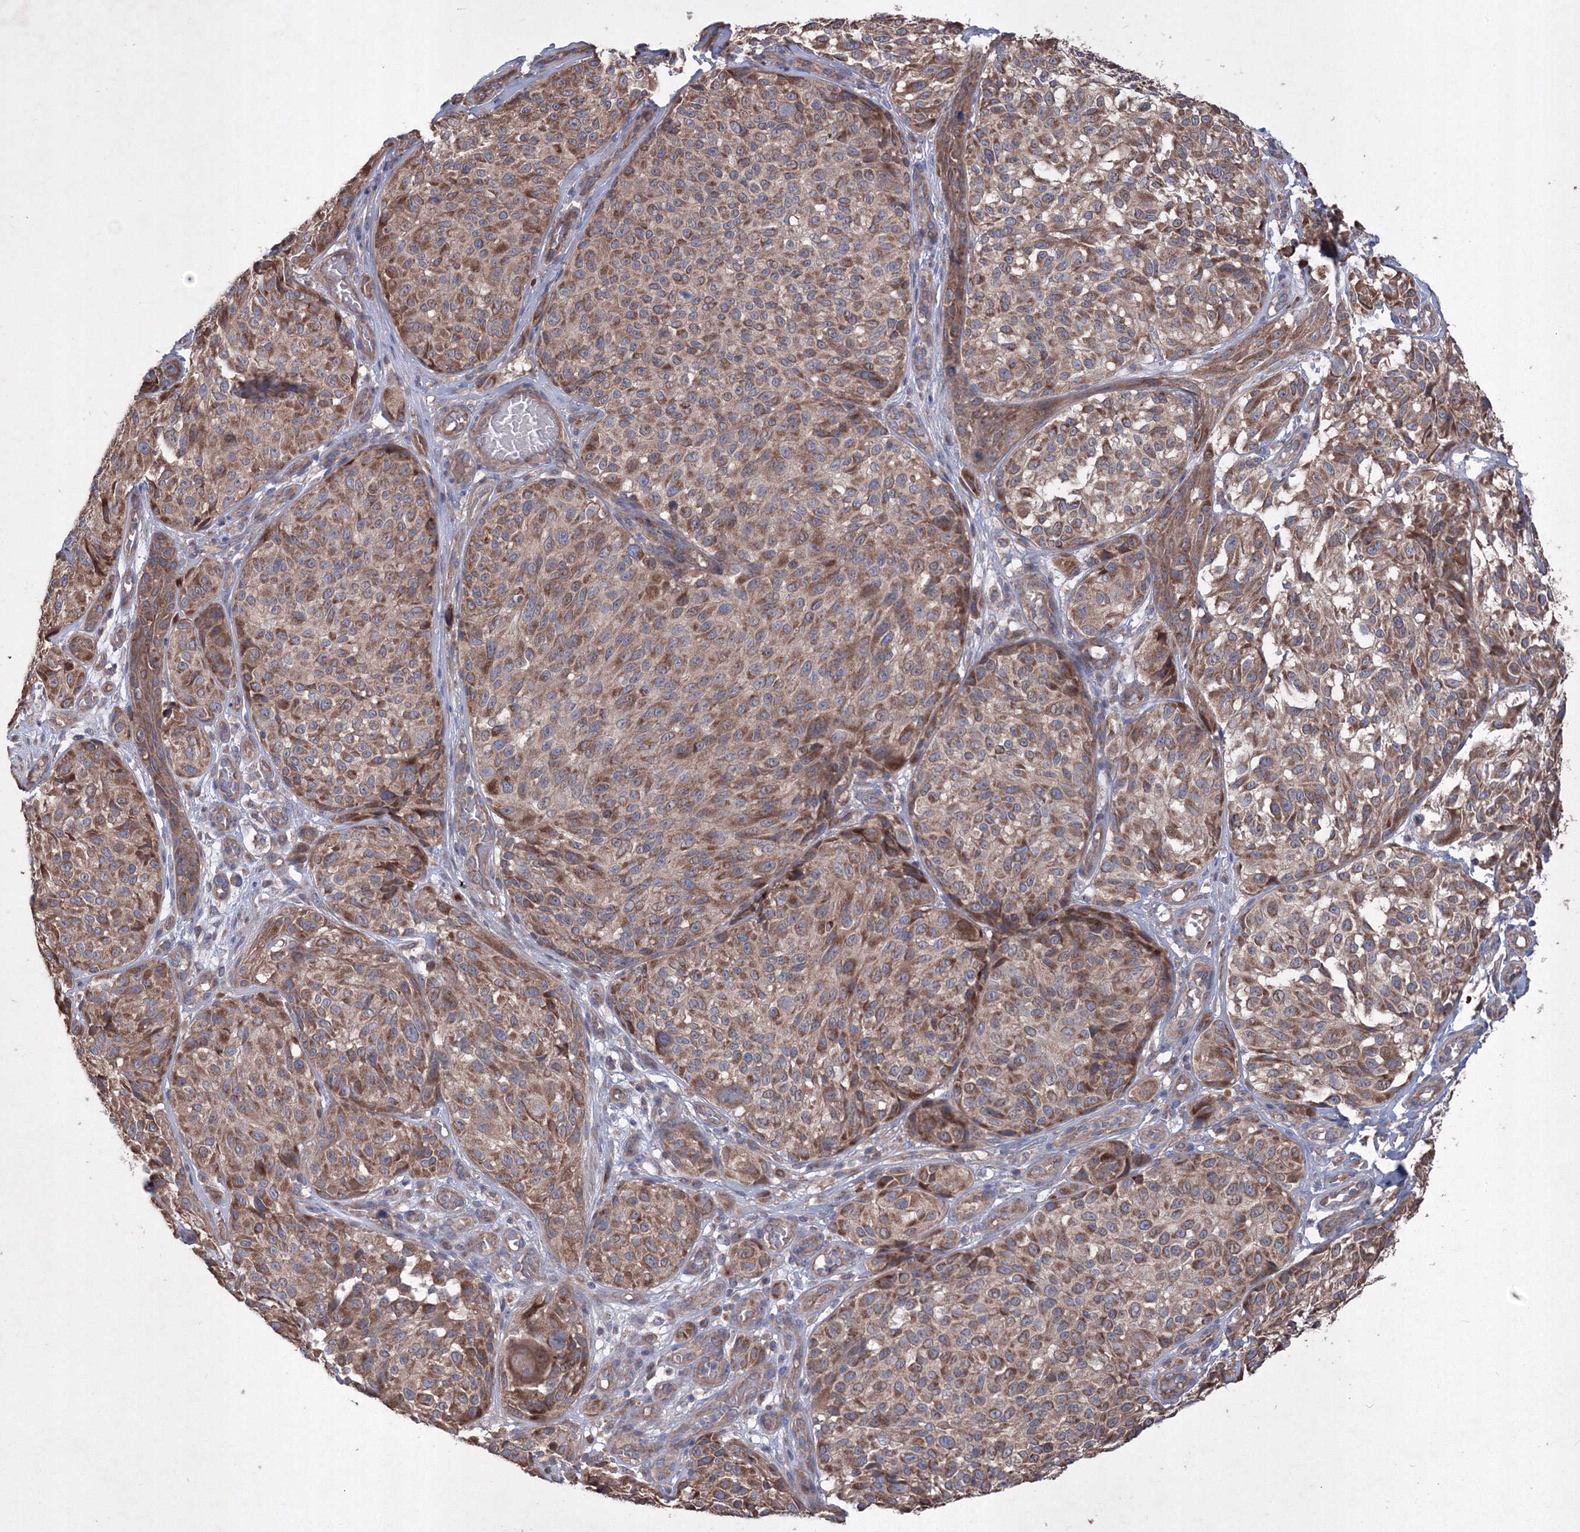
{"staining": {"intensity": "moderate", "quantity": ">75%", "location": "cytoplasmic/membranous"}, "tissue": "melanoma", "cell_type": "Tumor cells", "image_type": "cancer", "snomed": [{"axis": "morphology", "description": "Malignant melanoma, NOS"}, {"axis": "topography", "description": "Skin"}], "caption": "A brown stain labels moderate cytoplasmic/membranous expression of a protein in melanoma tumor cells. The protein is shown in brown color, while the nuclei are stained blue.", "gene": "MTRF1L", "patient": {"sex": "male", "age": 83}}